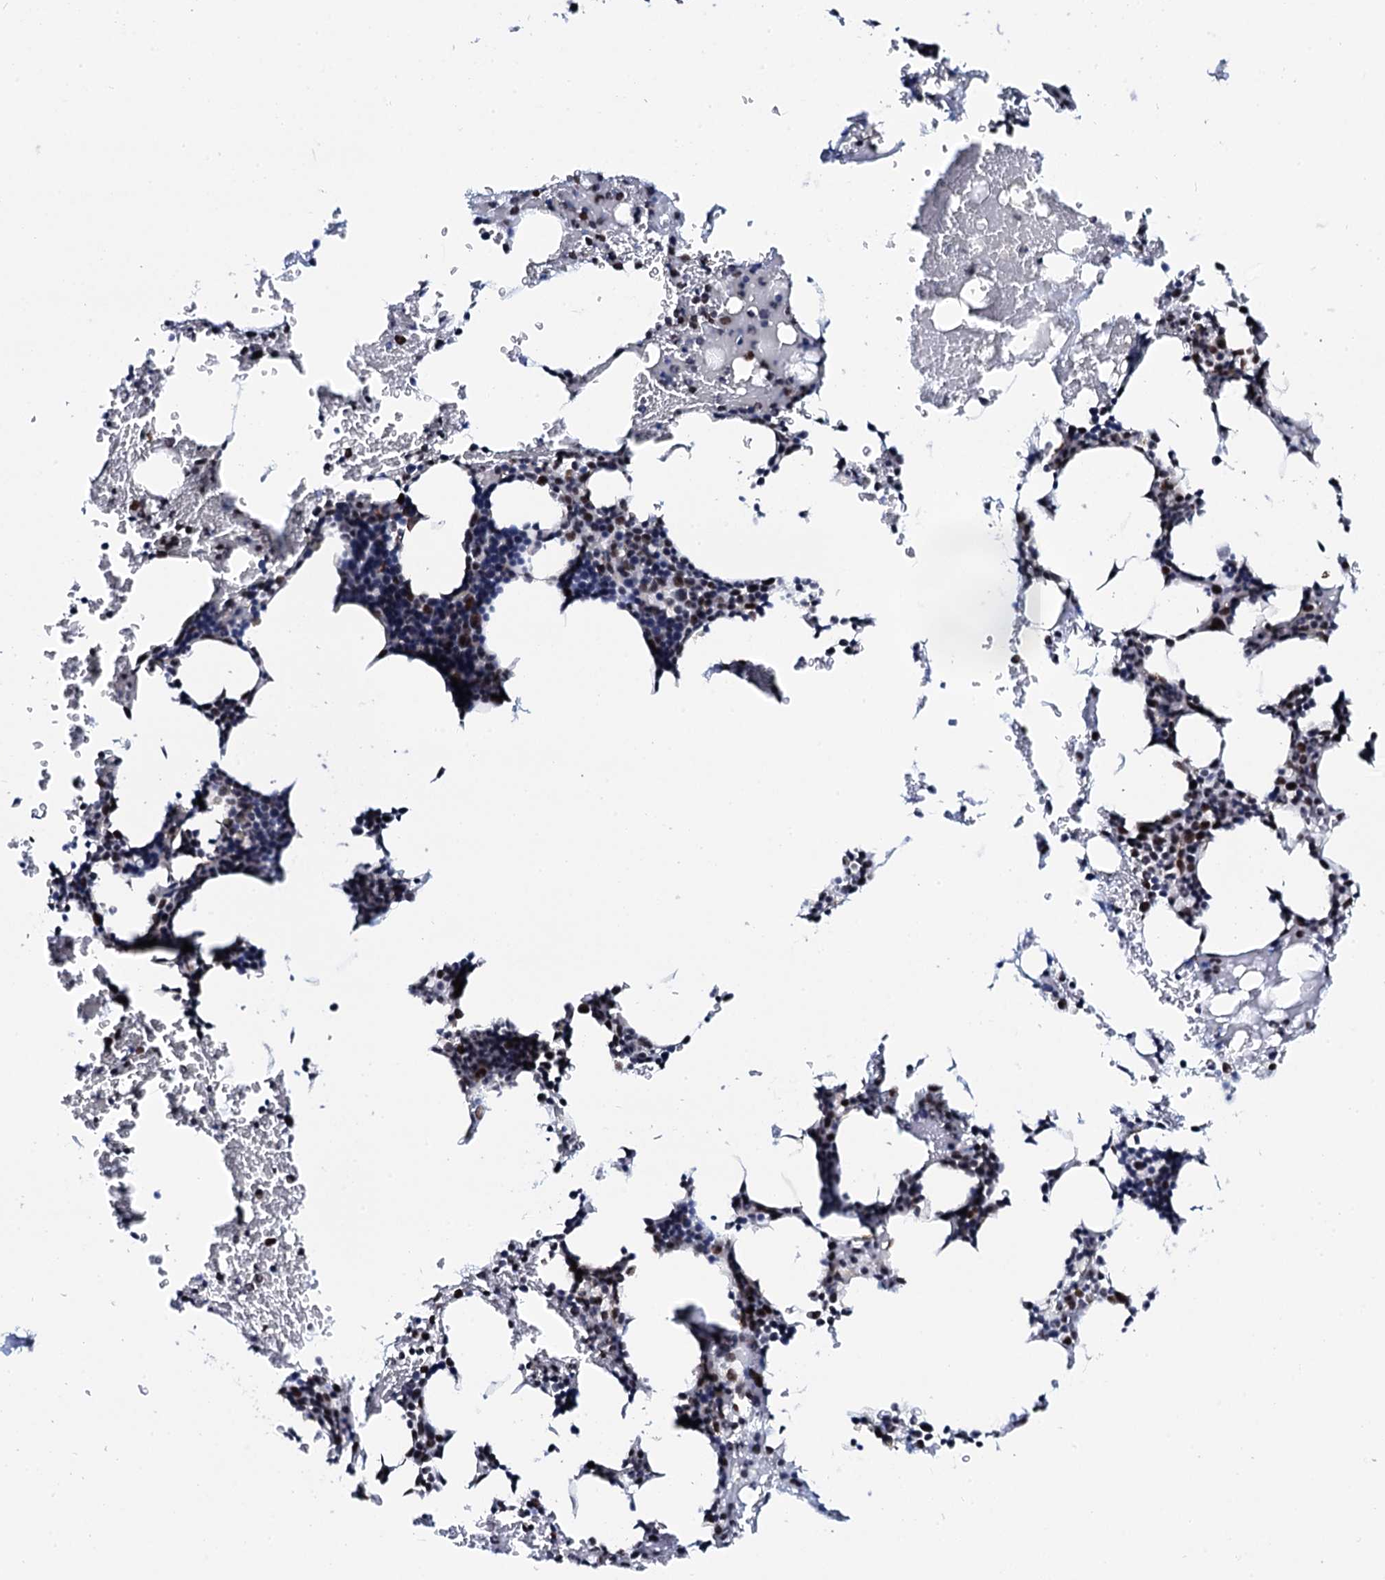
{"staining": {"intensity": "weak", "quantity": "<25%", "location": "nuclear"}, "tissue": "bone marrow", "cell_type": "Hematopoietic cells", "image_type": "normal", "snomed": [{"axis": "morphology", "description": "Normal tissue, NOS"}, {"axis": "morphology", "description": "Inflammation, NOS"}, {"axis": "topography", "description": "Bone marrow"}], "caption": "IHC photomicrograph of benign bone marrow: human bone marrow stained with DAB reveals no significant protein staining in hematopoietic cells. Brightfield microscopy of IHC stained with DAB (3,3'-diaminobenzidine) (brown) and hematoxylin (blue), captured at high magnification.", "gene": "CWC15", "patient": {"sex": "male", "age": 41}}